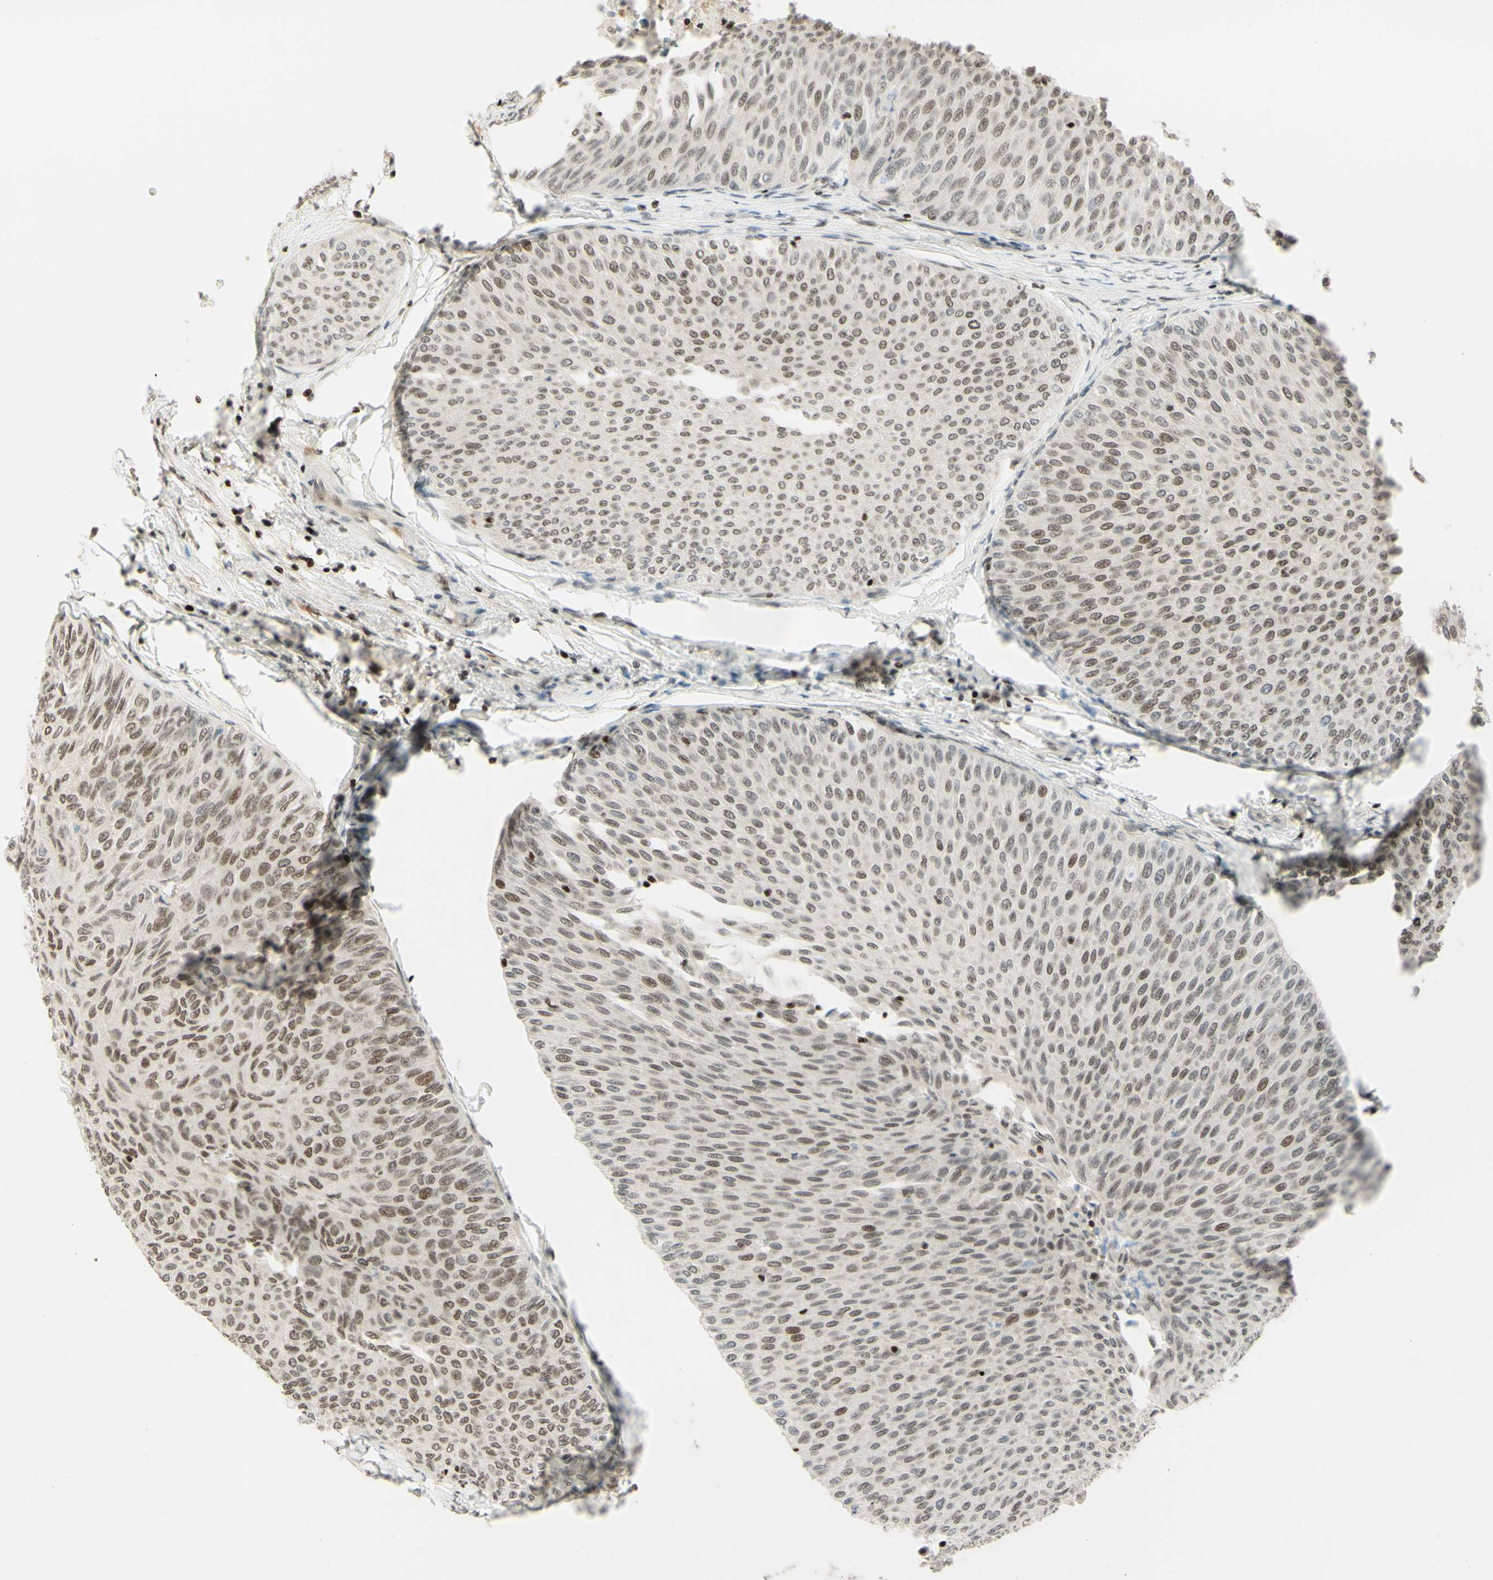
{"staining": {"intensity": "moderate", "quantity": ">75%", "location": "cytoplasmic/membranous,nuclear"}, "tissue": "urothelial cancer", "cell_type": "Tumor cells", "image_type": "cancer", "snomed": [{"axis": "morphology", "description": "Urothelial carcinoma, Low grade"}, {"axis": "topography", "description": "Urinary bladder"}], "caption": "A brown stain highlights moderate cytoplasmic/membranous and nuclear positivity of a protein in low-grade urothelial carcinoma tumor cells.", "gene": "CDKL5", "patient": {"sex": "male", "age": 78}}